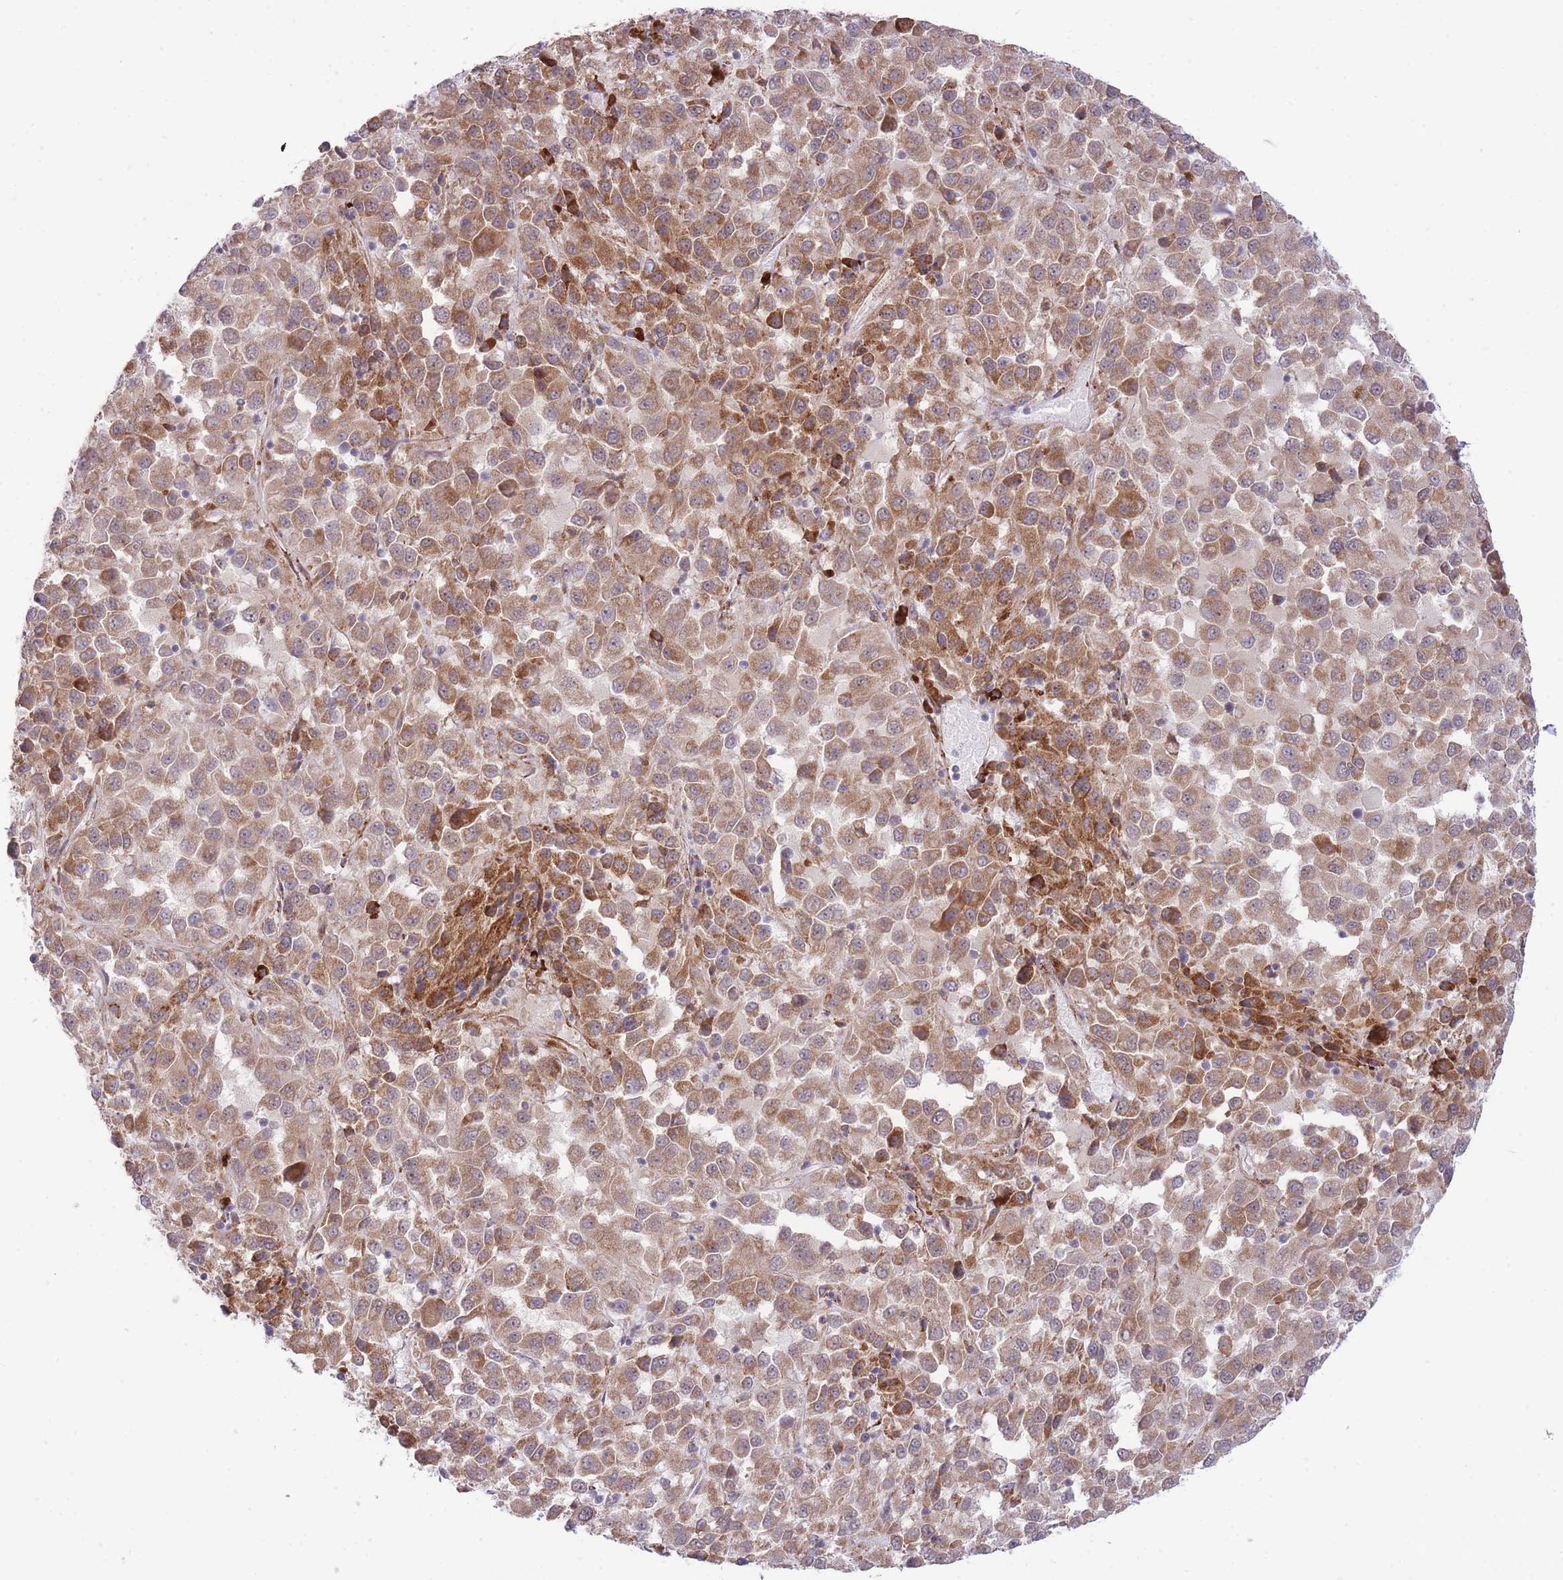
{"staining": {"intensity": "moderate", "quantity": ">75%", "location": "cytoplasmic/membranous"}, "tissue": "melanoma", "cell_type": "Tumor cells", "image_type": "cancer", "snomed": [{"axis": "morphology", "description": "Malignant melanoma, Metastatic site"}, {"axis": "topography", "description": "Lung"}], "caption": "Approximately >75% of tumor cells in human melanoma display moderate cytoplasmic/membranous protein staining as visualized by brown immunohistochemical staining.", "gene": "EXOSC8", "patient": {"sex": "male", "age": 64}}